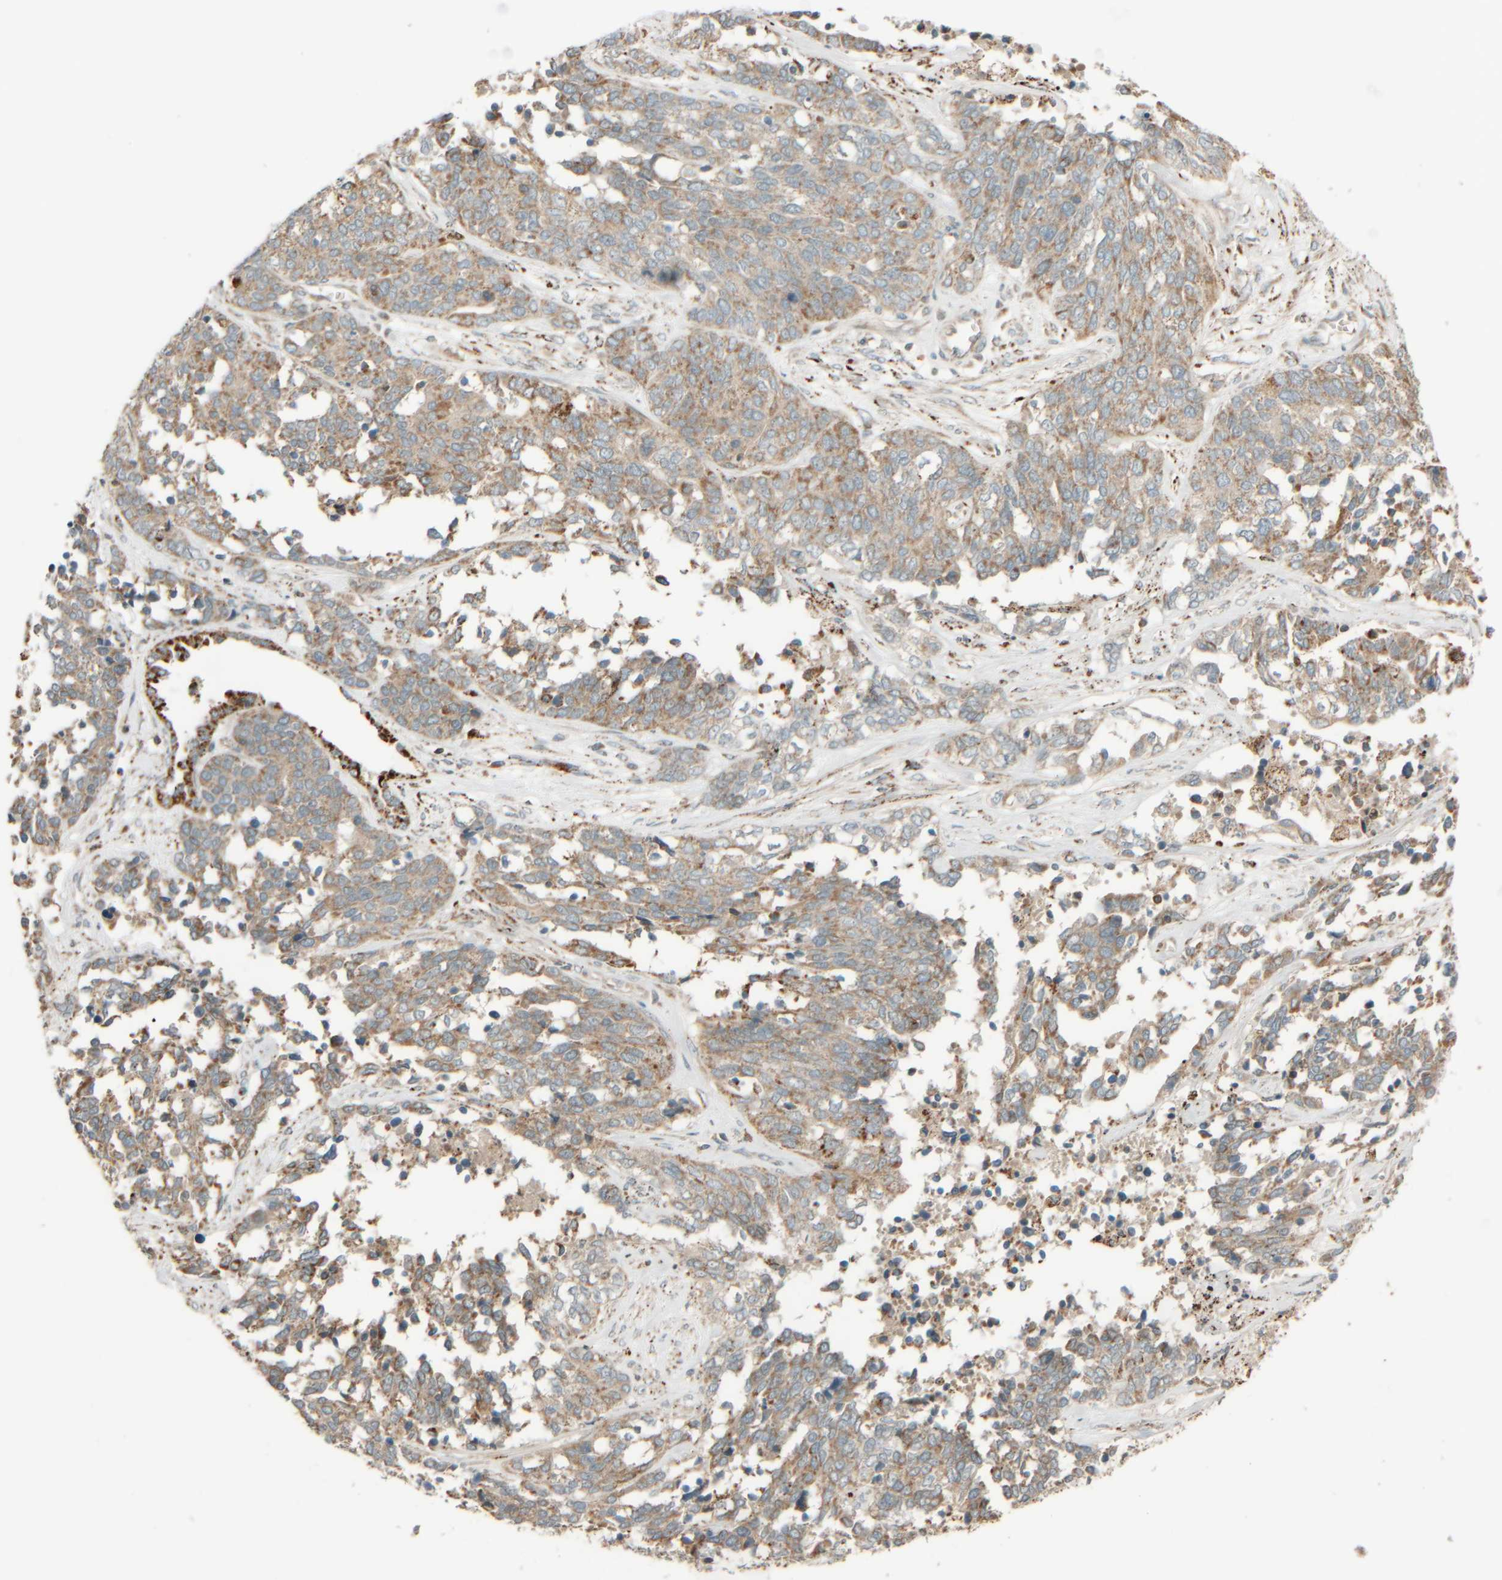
{"staining": {"intensity": "weak", "quantity": ">75%", "location": "cytoplasmic/membranous"}, "tissue": "ovarian cancer", "cell_type": "Tumor cells", "image_type": "cancer", "snomed": [{"axis": "morphology", "description": "Cystadenocarcinoma, serous, NOS"}, {"axis": "topography", "description": "Ovary"}], "caption": "Immunohistochemical staining of human ovarian cancer (serous cystadenocarcinoma) displays low levels of weak cytoplasmic/membranous protein staining in approximately >75% of tumor cells.", "gene": "SPAG5", "patient": {"sex": "female", "age": 44}}